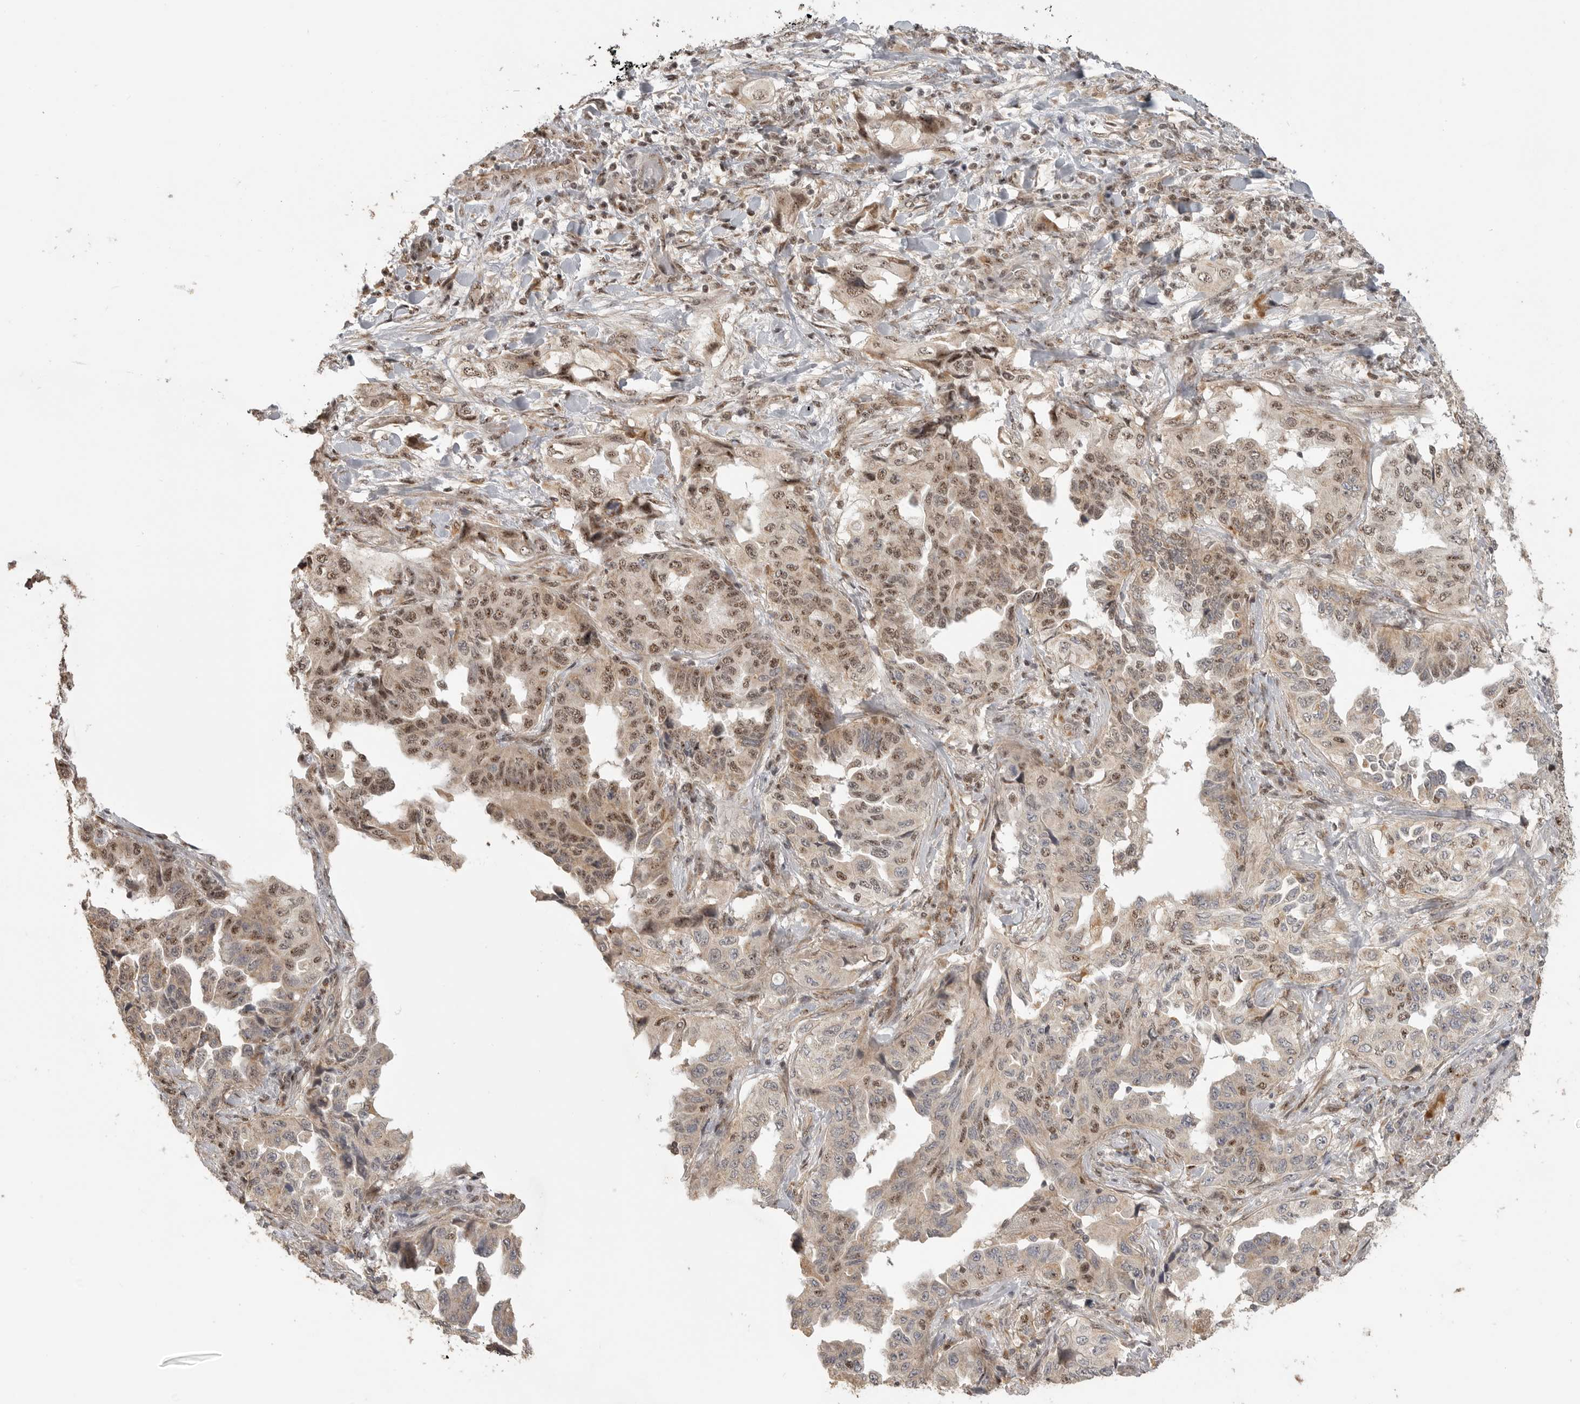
{"staining": {"intensity": "moderate", "quantity": ">75%", "location": "nuclear"}, "tissue": "lung cancer", "cell_type": "Tumor cells", "image_type": "cancer", "snomed": [{"axis": "morphology", "description": "Adenocarcinoma, NOS"}, {"axis": "topography", "description": "Lung"}], "caption": "Lung adenocarcinoma stained with a protein marker shows moderate staining in tumor cells.", "gene": "POMP", "patient": {"sex": "female", "age": 51}}